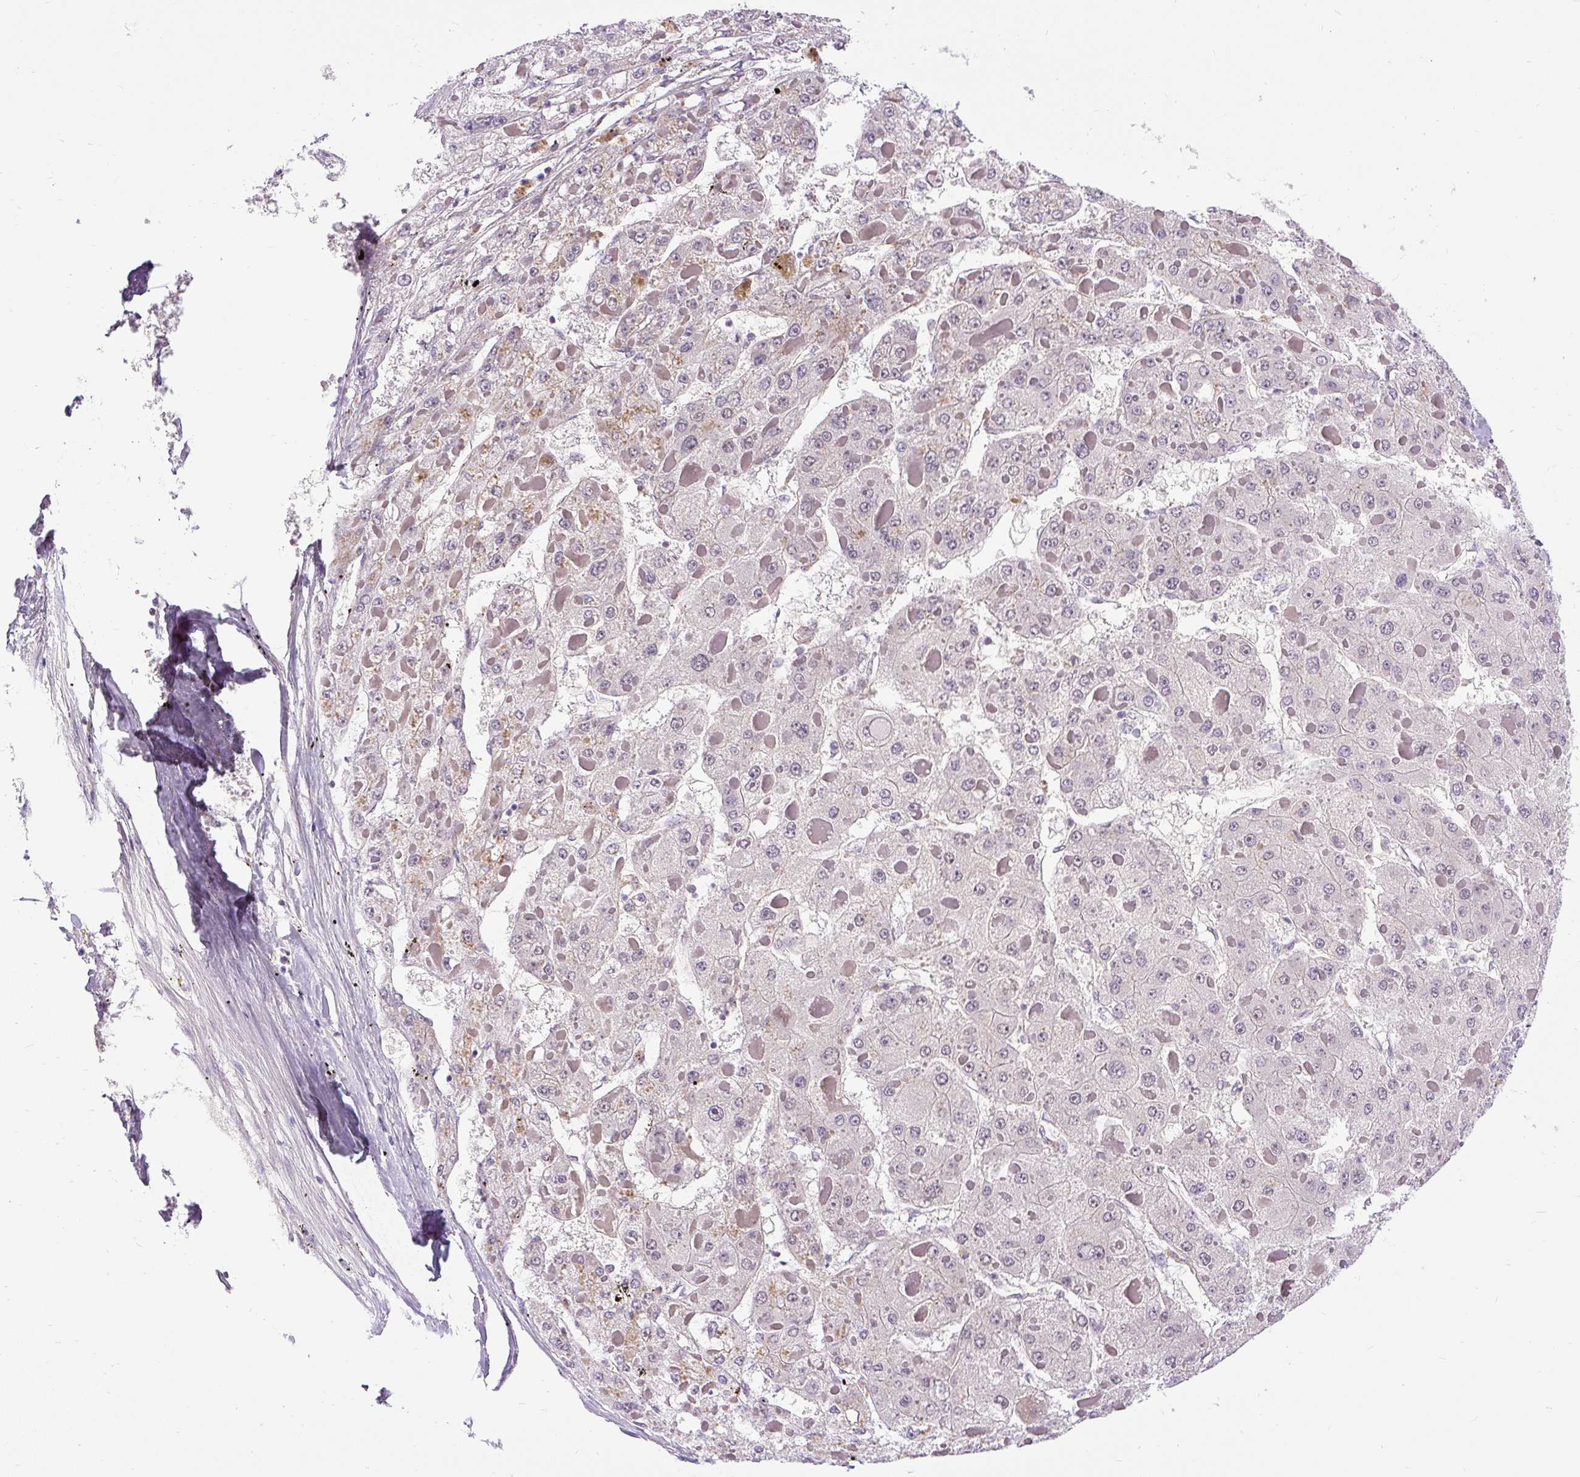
{"staining": {"intensity": "negative", "quantity": "none", "location": "none"}, "tissue": "liver cancer", "cell_type": "Tumor cells", "image_type": "cancer", "snomed": [{"axis": "morphology", "description": "Carcinoma, Hepatocellular, NOS"}, {"axis": "topography", "description": "Liver"}], "caption": "This is an immunohistochemistry (IHC) micrograph of human hepatocellular carcinoma (liver). There is no staining in tumor cells.", "gene": "FAM117B", "patient": {"sex": "female", "age": 73}}